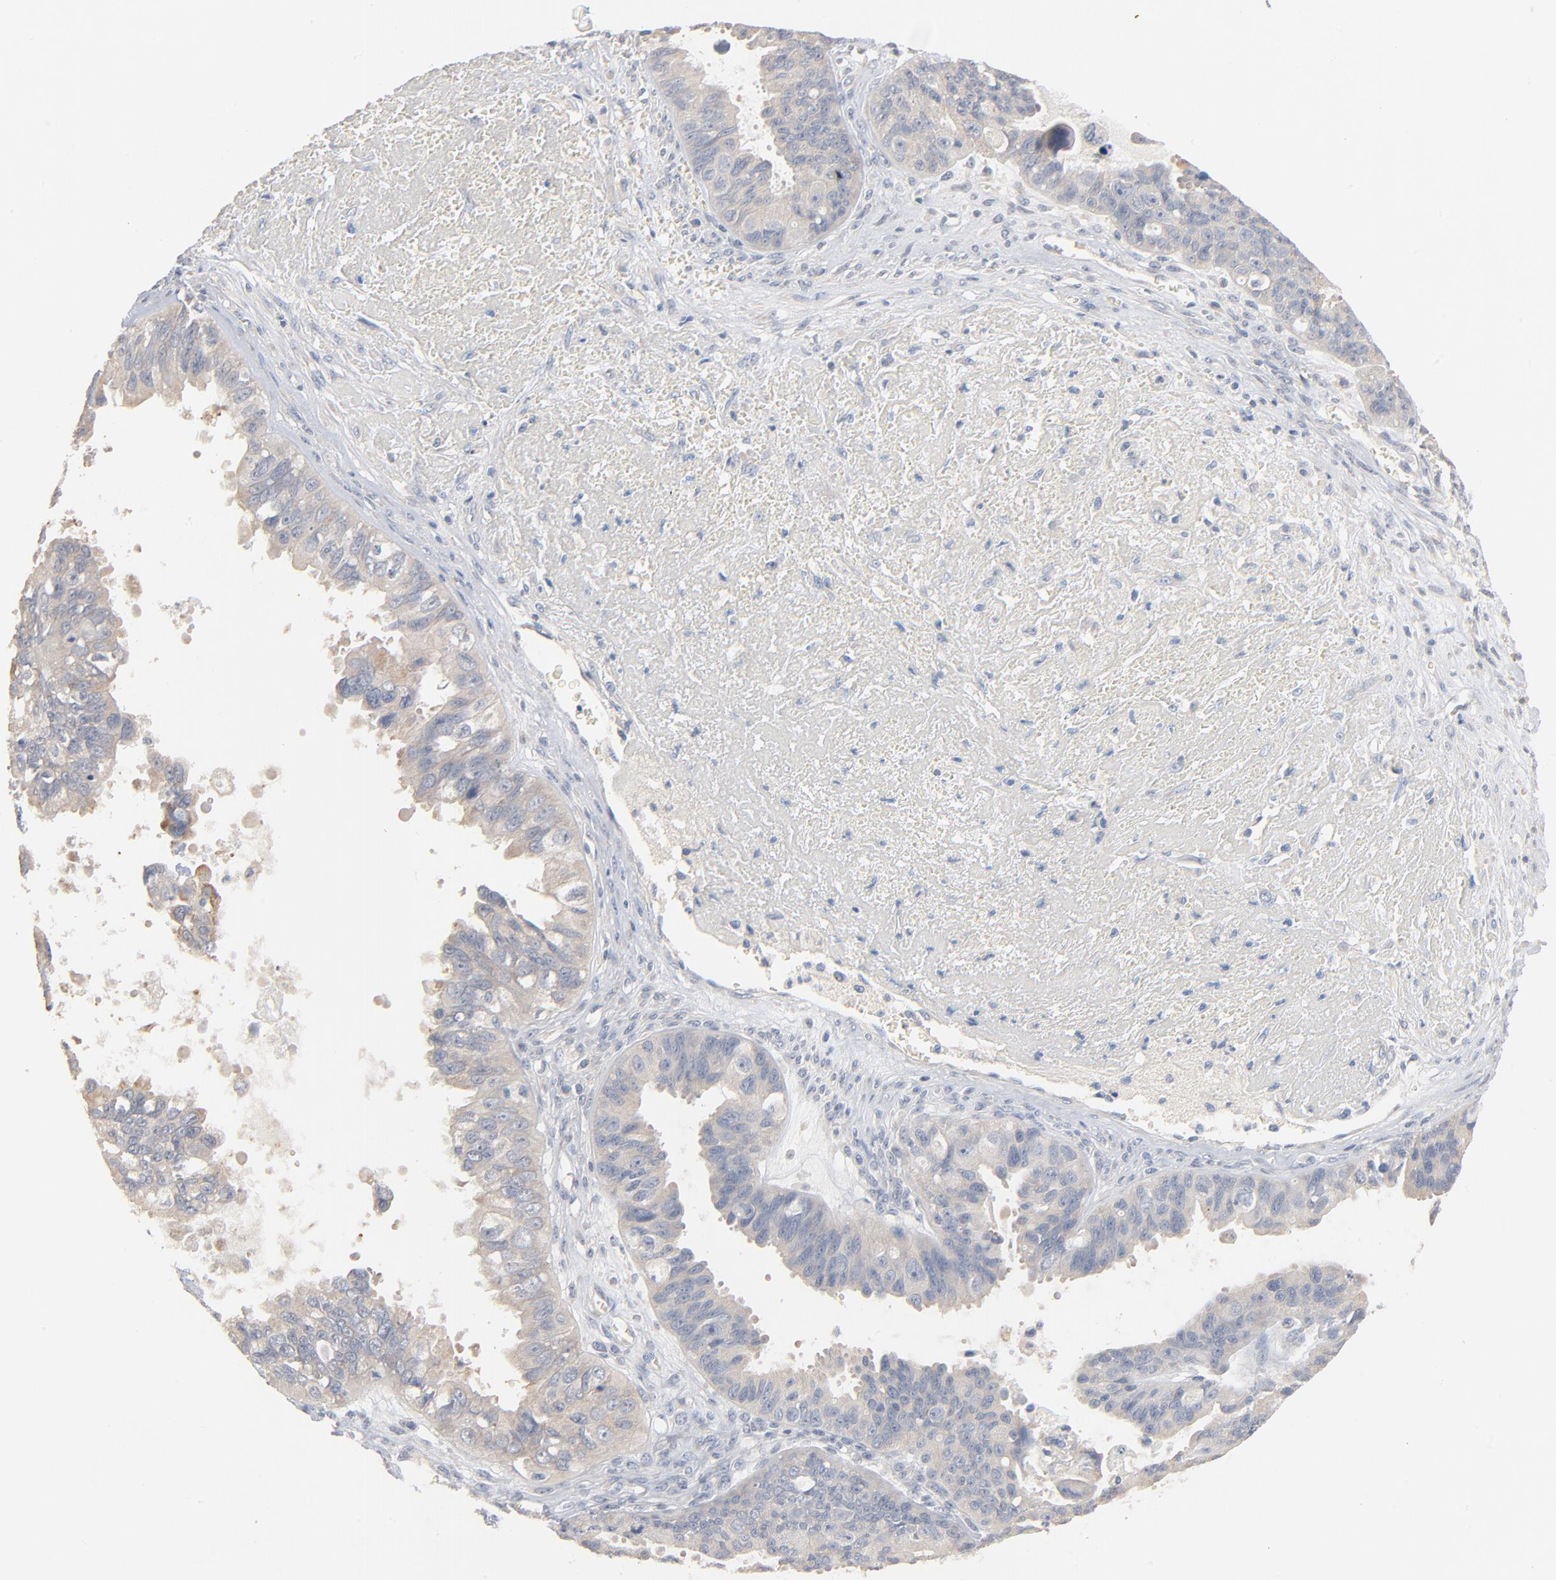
{"staining": {"intensity": "negative", "quantity": "none", "location": "none"}, "tissue": "ovarian cancer", "cell_type": "Tumor cells", "image_type": "cancer", "snomed": [{"axis": "morphology", "description": "Carcinoma, endometroid"}, {"axis": "topography", "description": "Ovary"}], "caption": "This is a photomicrograph of immunohistochemistry (IHC) staining of endometroid carcinoma (ovarian), which shows no expression in tumor cells. (Immunohistochemistry, brightfield microscopy, high magnification).", "gene": "ZDHHC8", "patient": {"sex": "female", "age": 85}}